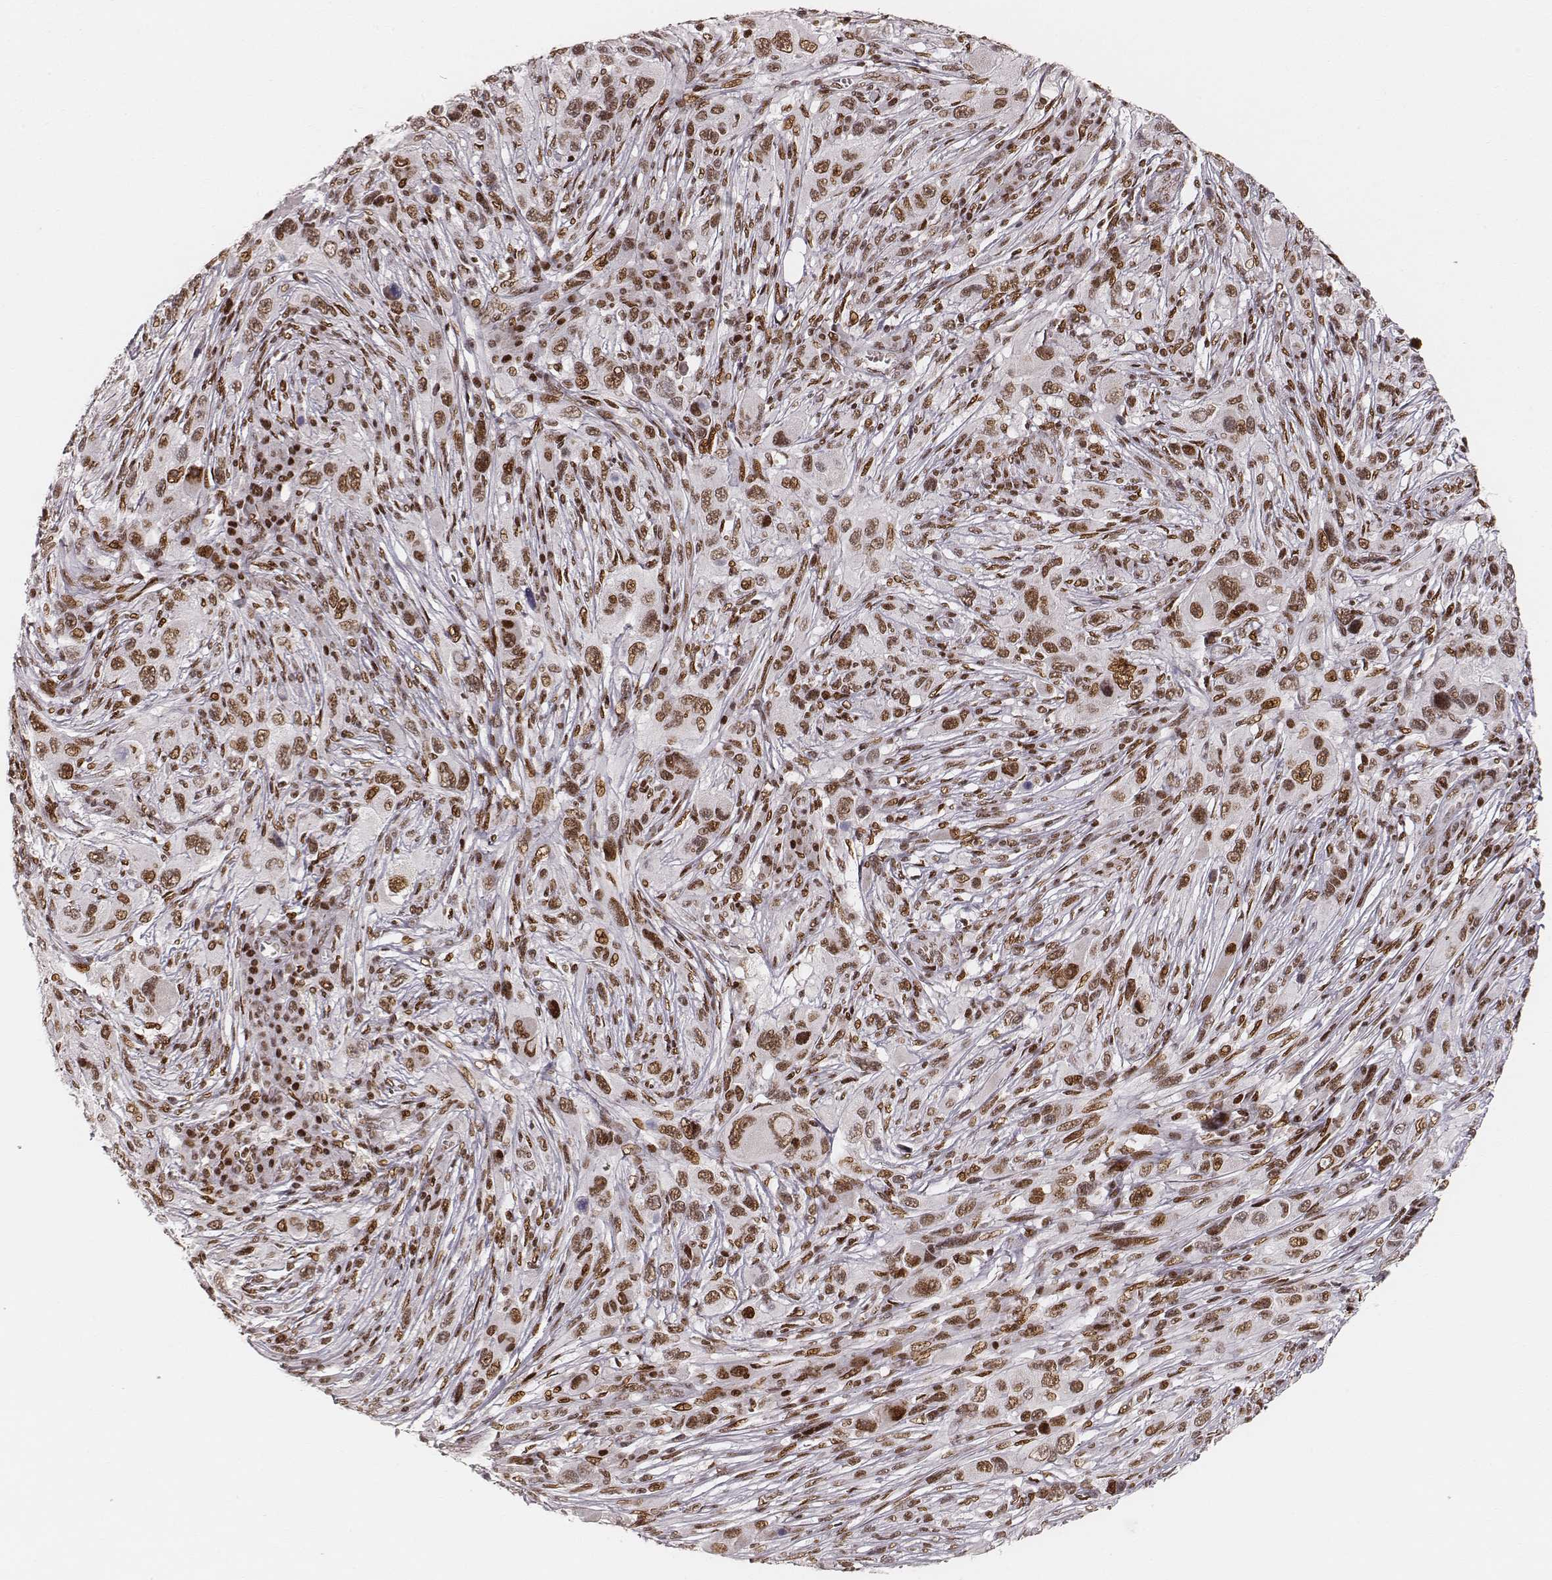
{"staining": {"intensity": "moderate", "quantity": ">75%", "location": "nuclear"}, "tissue": "melanoma", "cell_type": "Tumor cells", "image_type": "cancer", "snomed": [{"axis": "morphology", "description": "Malignant melanoma, NOS"}, {"axis": "topography", "description": "Skin"}], "caption": "There is medium levels of moderate nuclear staining in tumor cells of melanoma, as demonstrated by immunohistochemical staining (brown color).", "gene": "HNRNPC", "patient": {"sex": "male", "age": 53}}